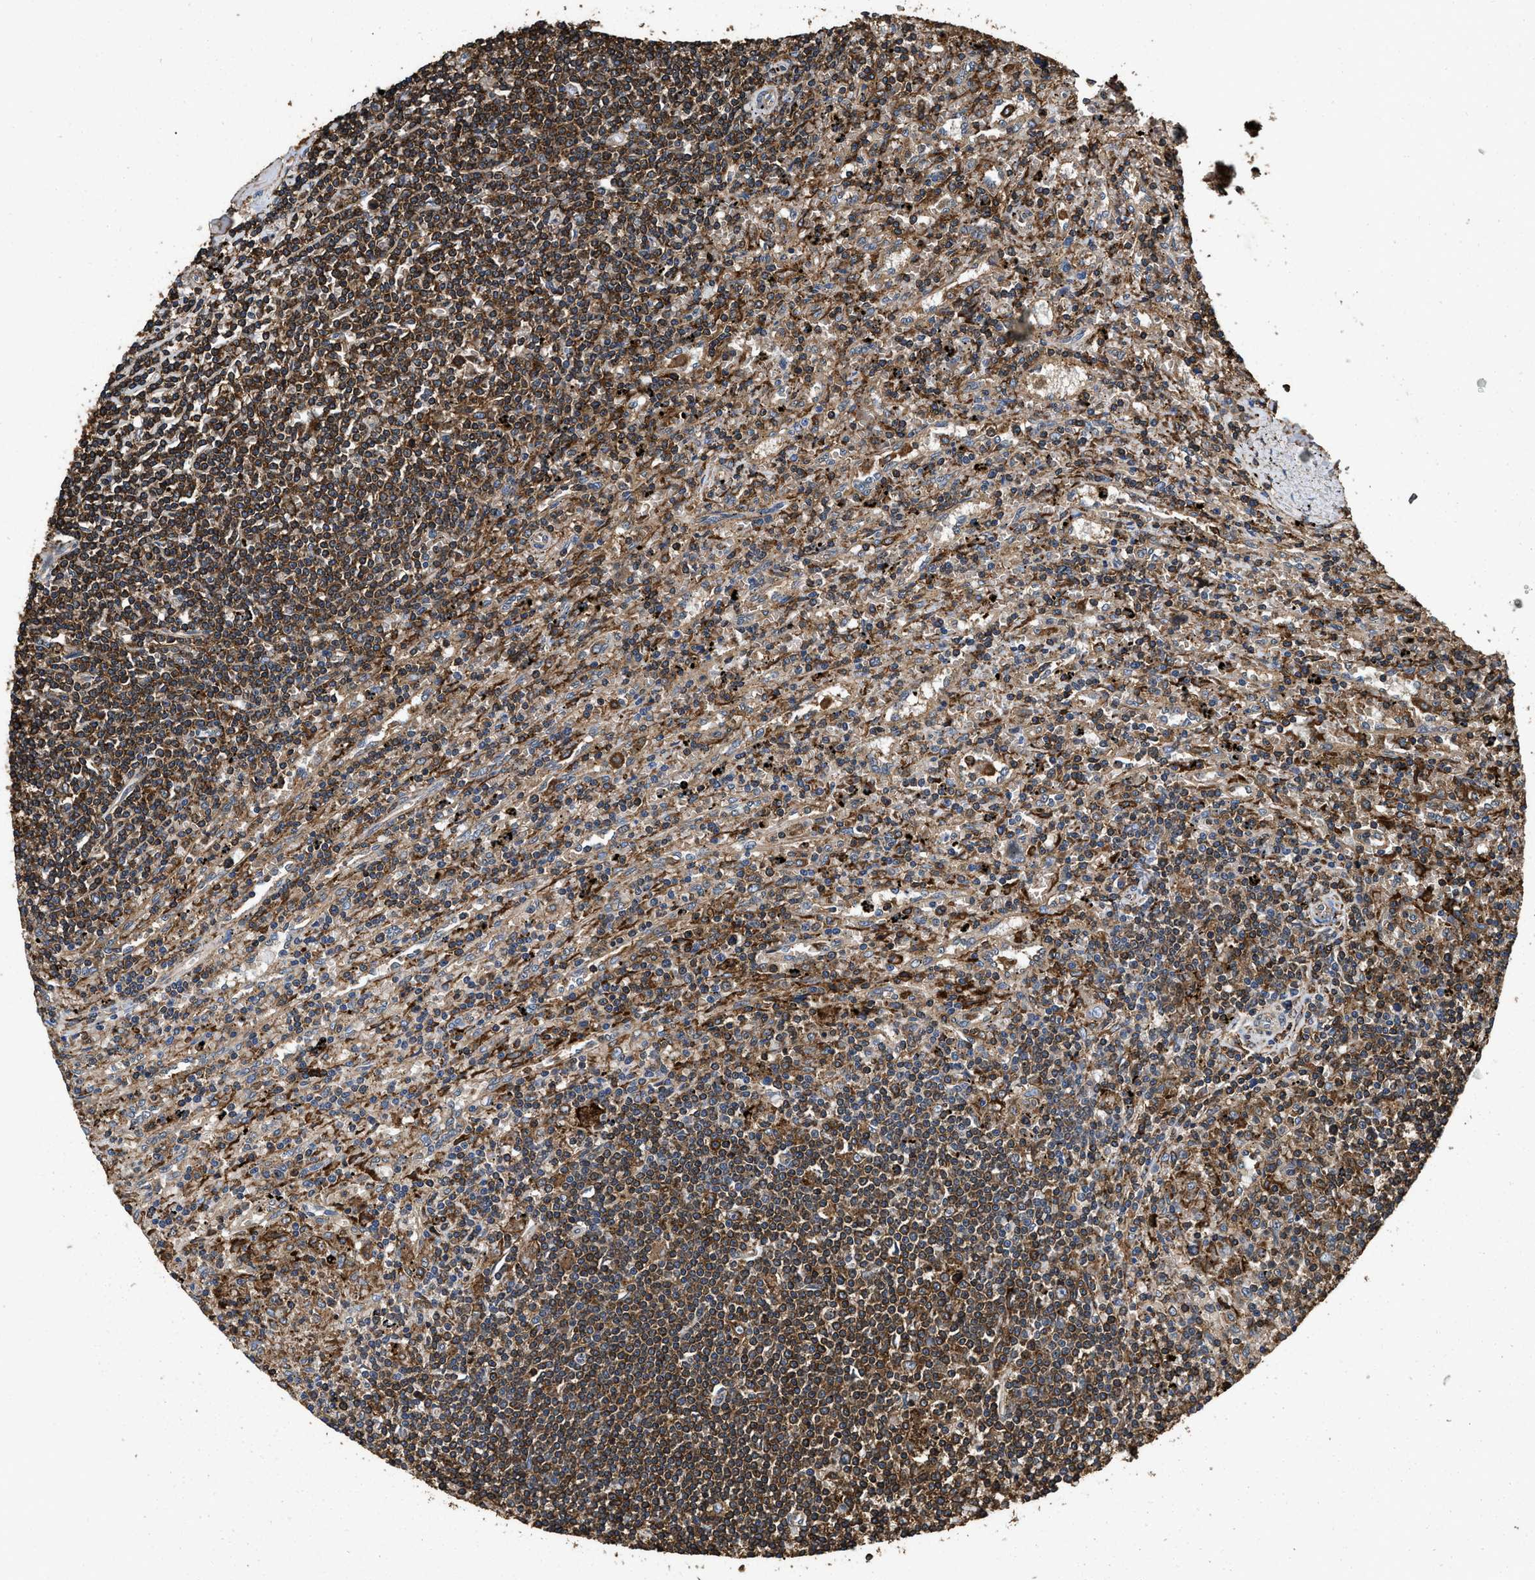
{"staining": {"intensity": "moderate", "quantity": ">75%", "location": "cytoplasmic/membranous"}, "tissue": "lymphoma", "cell_type": "Tumor cells", "image_type": "cancer", "snomed": [{"axis": "morphology", "description": "Malignant lymphoma, non-Hodgkin's type, Low grade"}, {"axis": "topography", "description": "Spleen"}], "caption": "Protein positivity by immunohistochemistry (IHC) exhibits moderate cytoplasmic/membranous positivity in approximately >75% of tumor cells in lymphoma.", "gene": "LINGO2", "patient": {"sex": "male", "age": 76}}